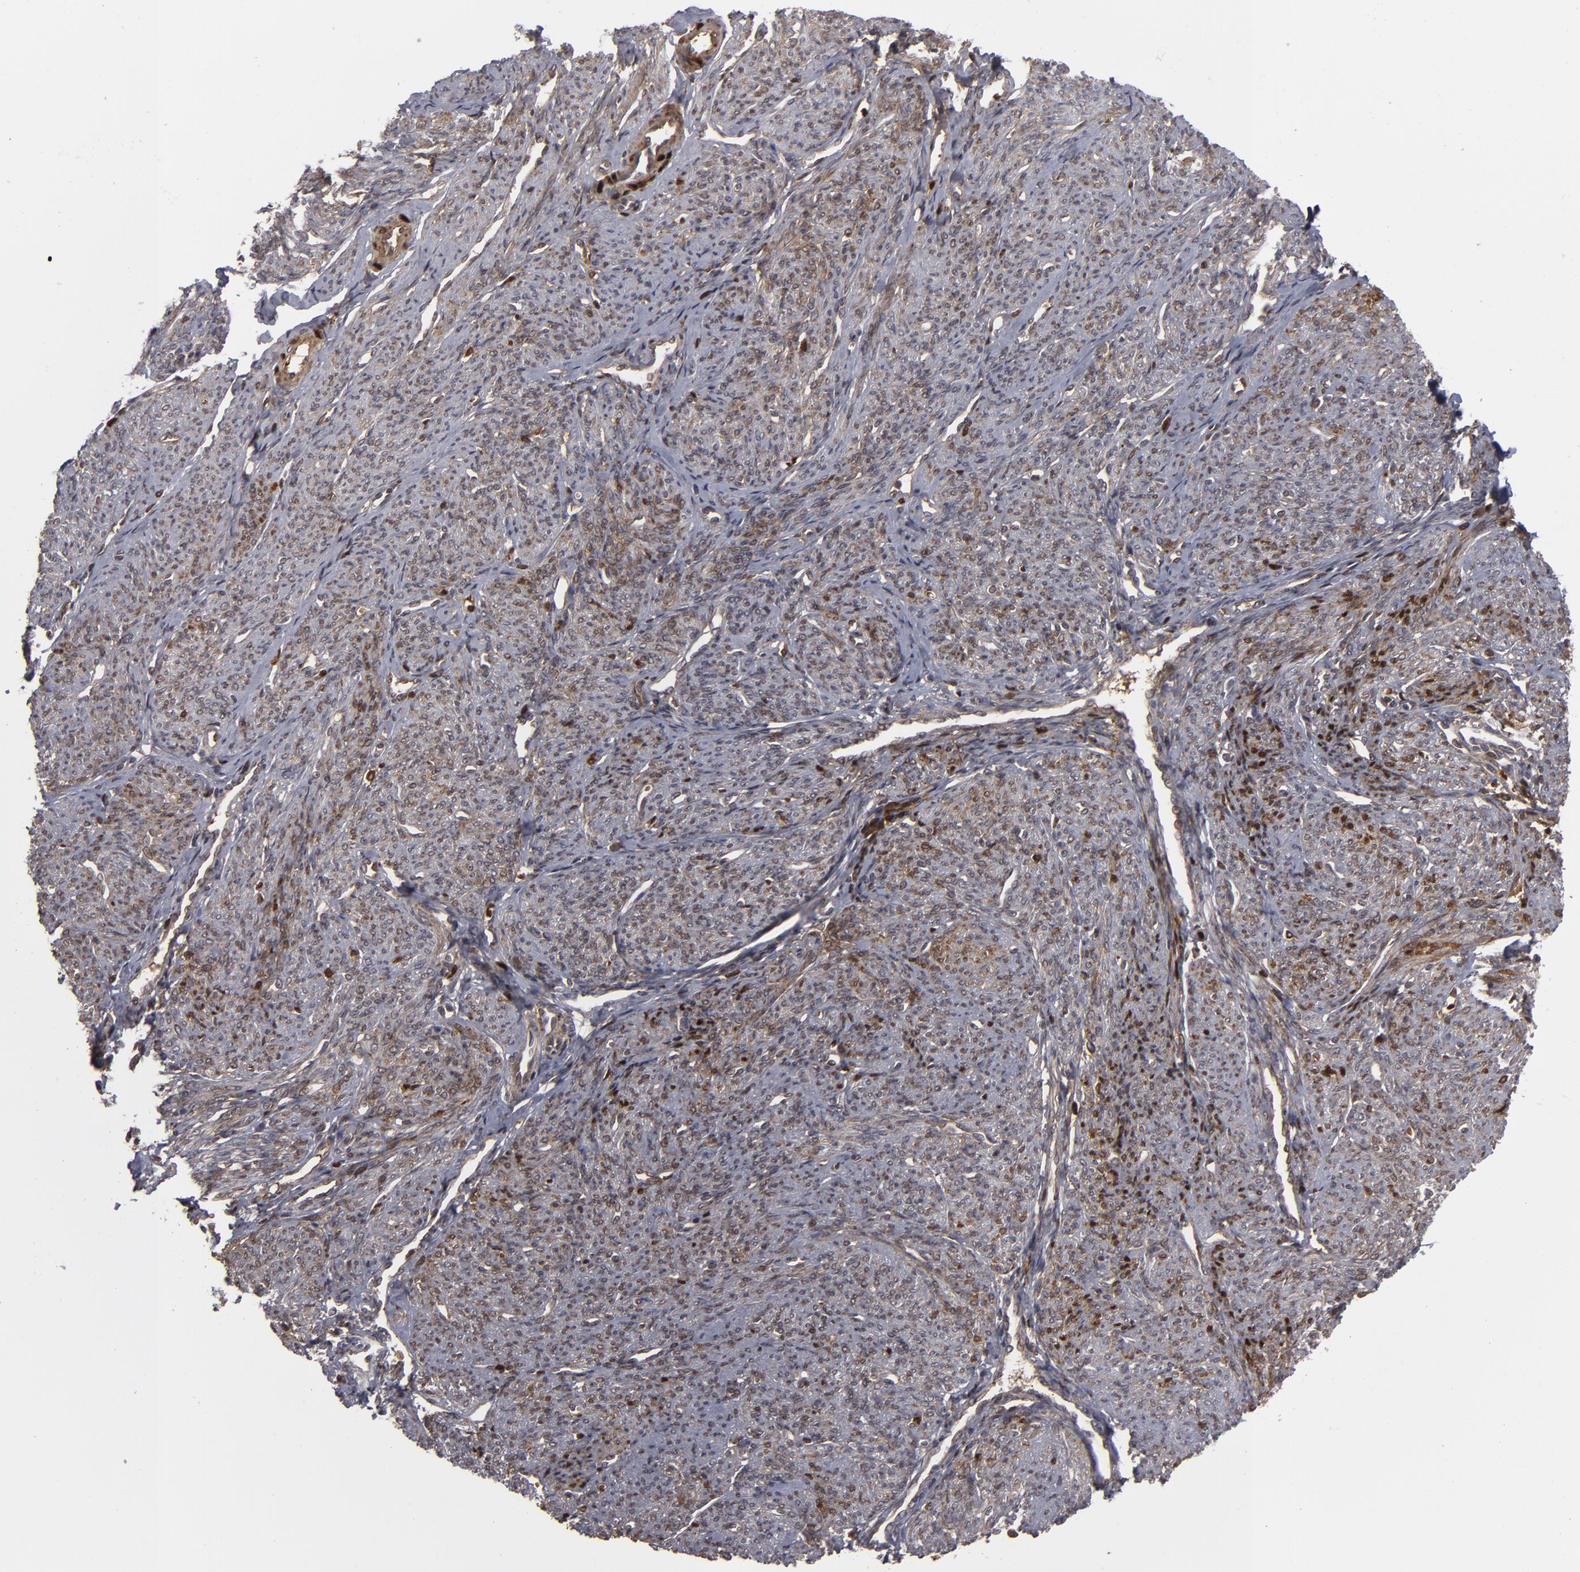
{"staining": {"intensity": "weak", "quantity": "<25%", "location": "nuclear"}, "tissue": "smooth muscle", "cell_type": "Smooth muscle cells", "image_type": "normal", "snomed": [{"axis": "morphology", "description": "Normal tissue, NOS"}, {"axis": "topography", "description": "Cervix"}, {"axis": "topography", "description": "Endometrium"}], "caption": "Immunohistochemical staining of unremarkable smooth muscle exhibits no significant expression in smooth muscle cells. The staining was performed using DAB to visualize the protein expression in brown, while the nuclei were stained in blue with hematoxylin (Magnification: 20x).", "gene": "LRG1", "patient": {"sex": "female", "age": 65}}